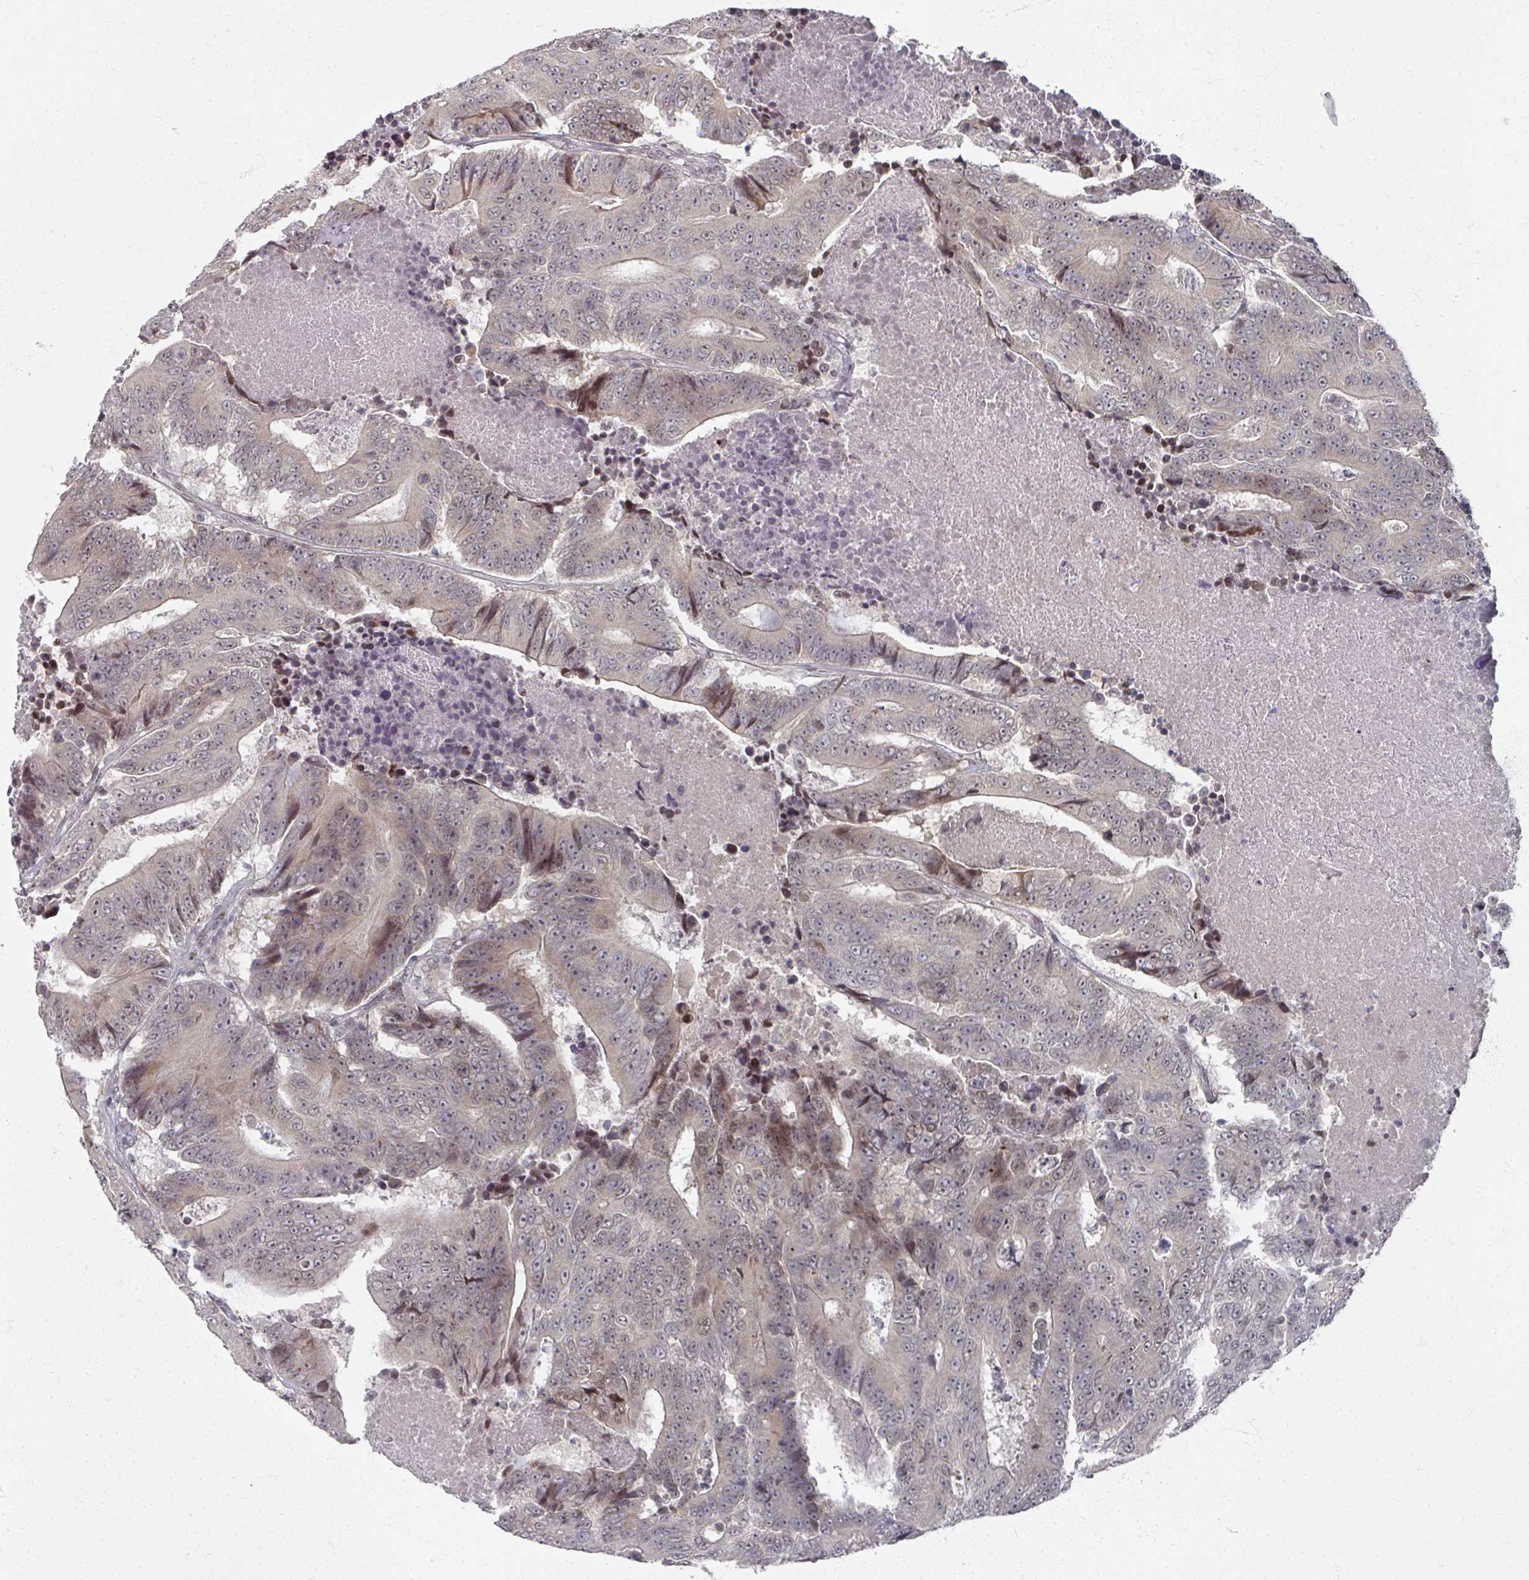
{"staining": {"intensity": "weak", "quantity": "25%-75%", "location": "cytoplasmic/membranous,nuclear"}, "tissue": "colorectal cancer", "cell_type": "Tumor cells", "image_type": "cancer", "snomed": [{"axis": "morphology", "description": "Adenocarcinoma, NOS"}, {"axis": "topography", "description": "Colon"}], "caption": "A brown stain shows weak cytoplasmic/membranous and nuclear staining of a protein in colorectal cancer (adenocarcinoma) tumor cells. Immunohistochemistry stains the protein in brown and the nuclei are stained blue.", "gene": "PSKH1", "patient": {"sex": "male", "age": 83}}